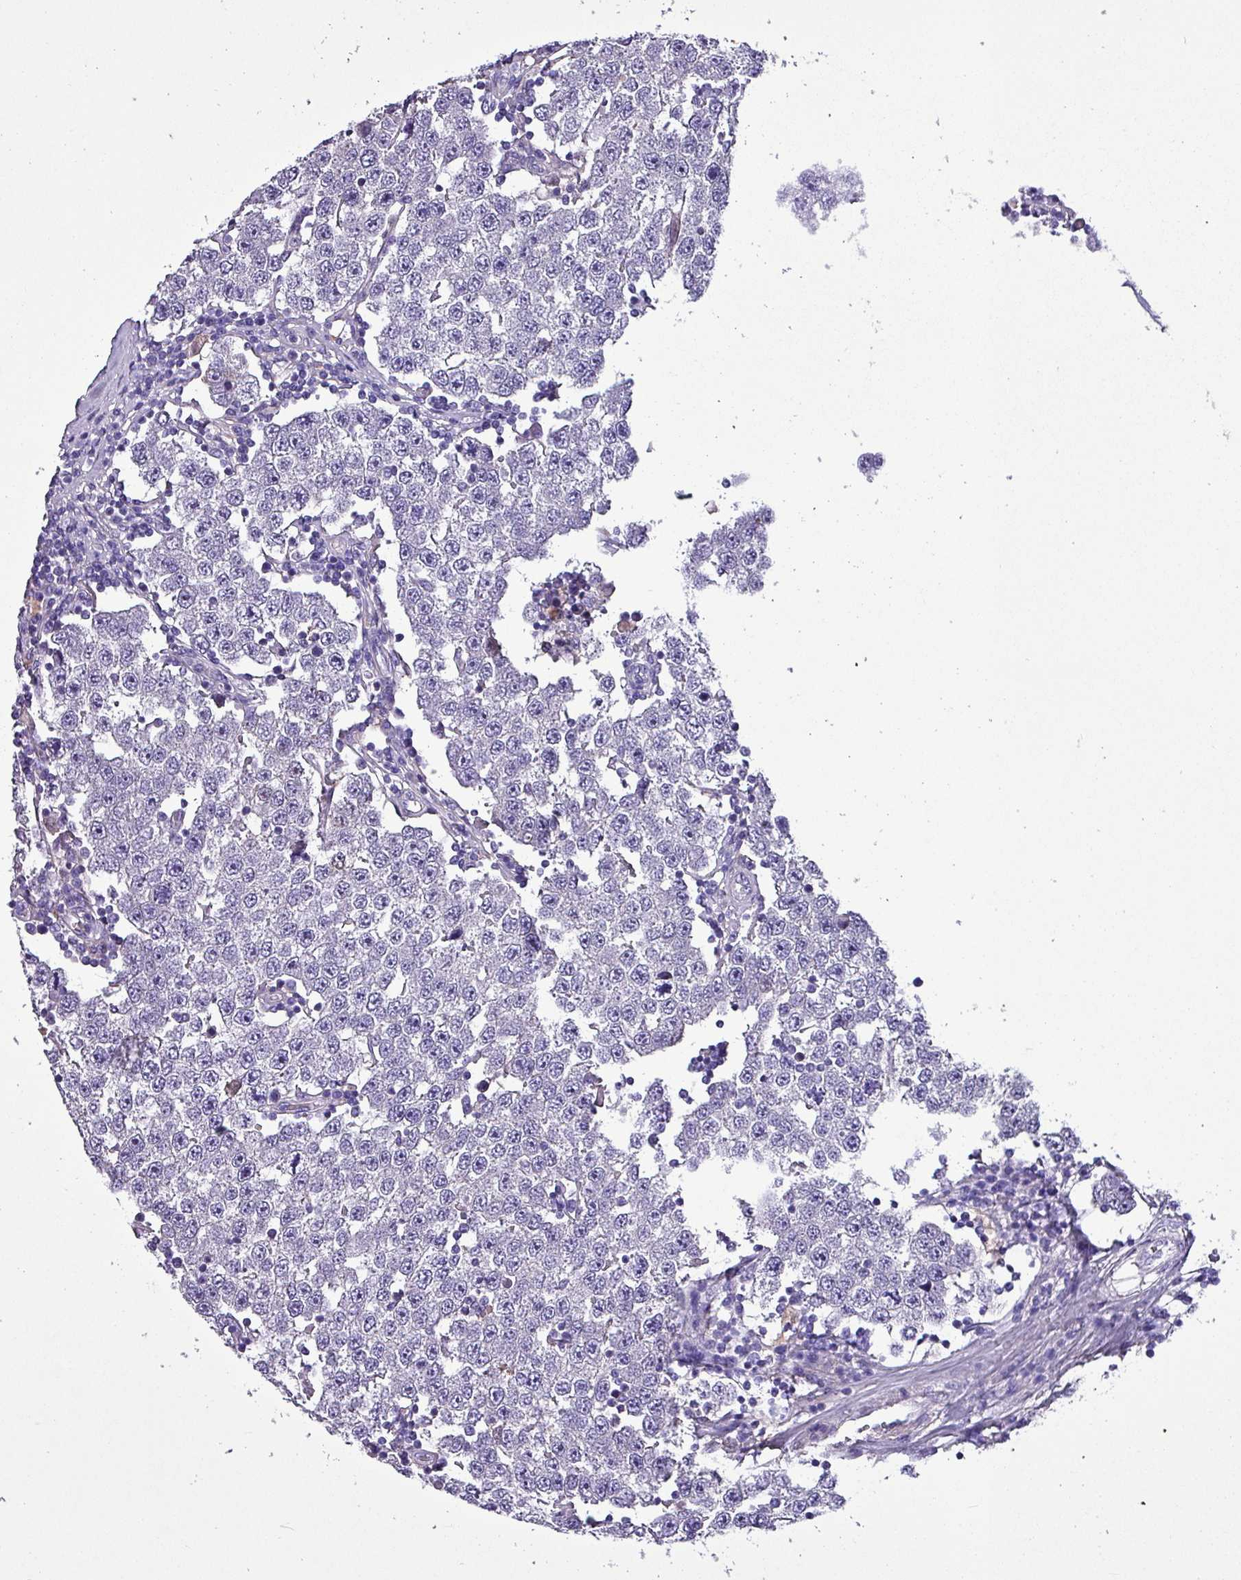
{"staining": {"intensity": "negative", "quantity": "none", "location": "none"}, "tissue": "testis cancer", "cell_type": "Tumor cells", "image_type": "cancer", "snomed": [{"axis": "morphology", "description": "Seminoma, NOS"}, {"axis": "topography", "description": "Testis"}], "caption": "Immunohistochemical staining of human testis cancer (seminoma) exhibits no significant positivity in tumor cells.", "gene": "HP", "patient": {"sex": "male", "age": 34}}